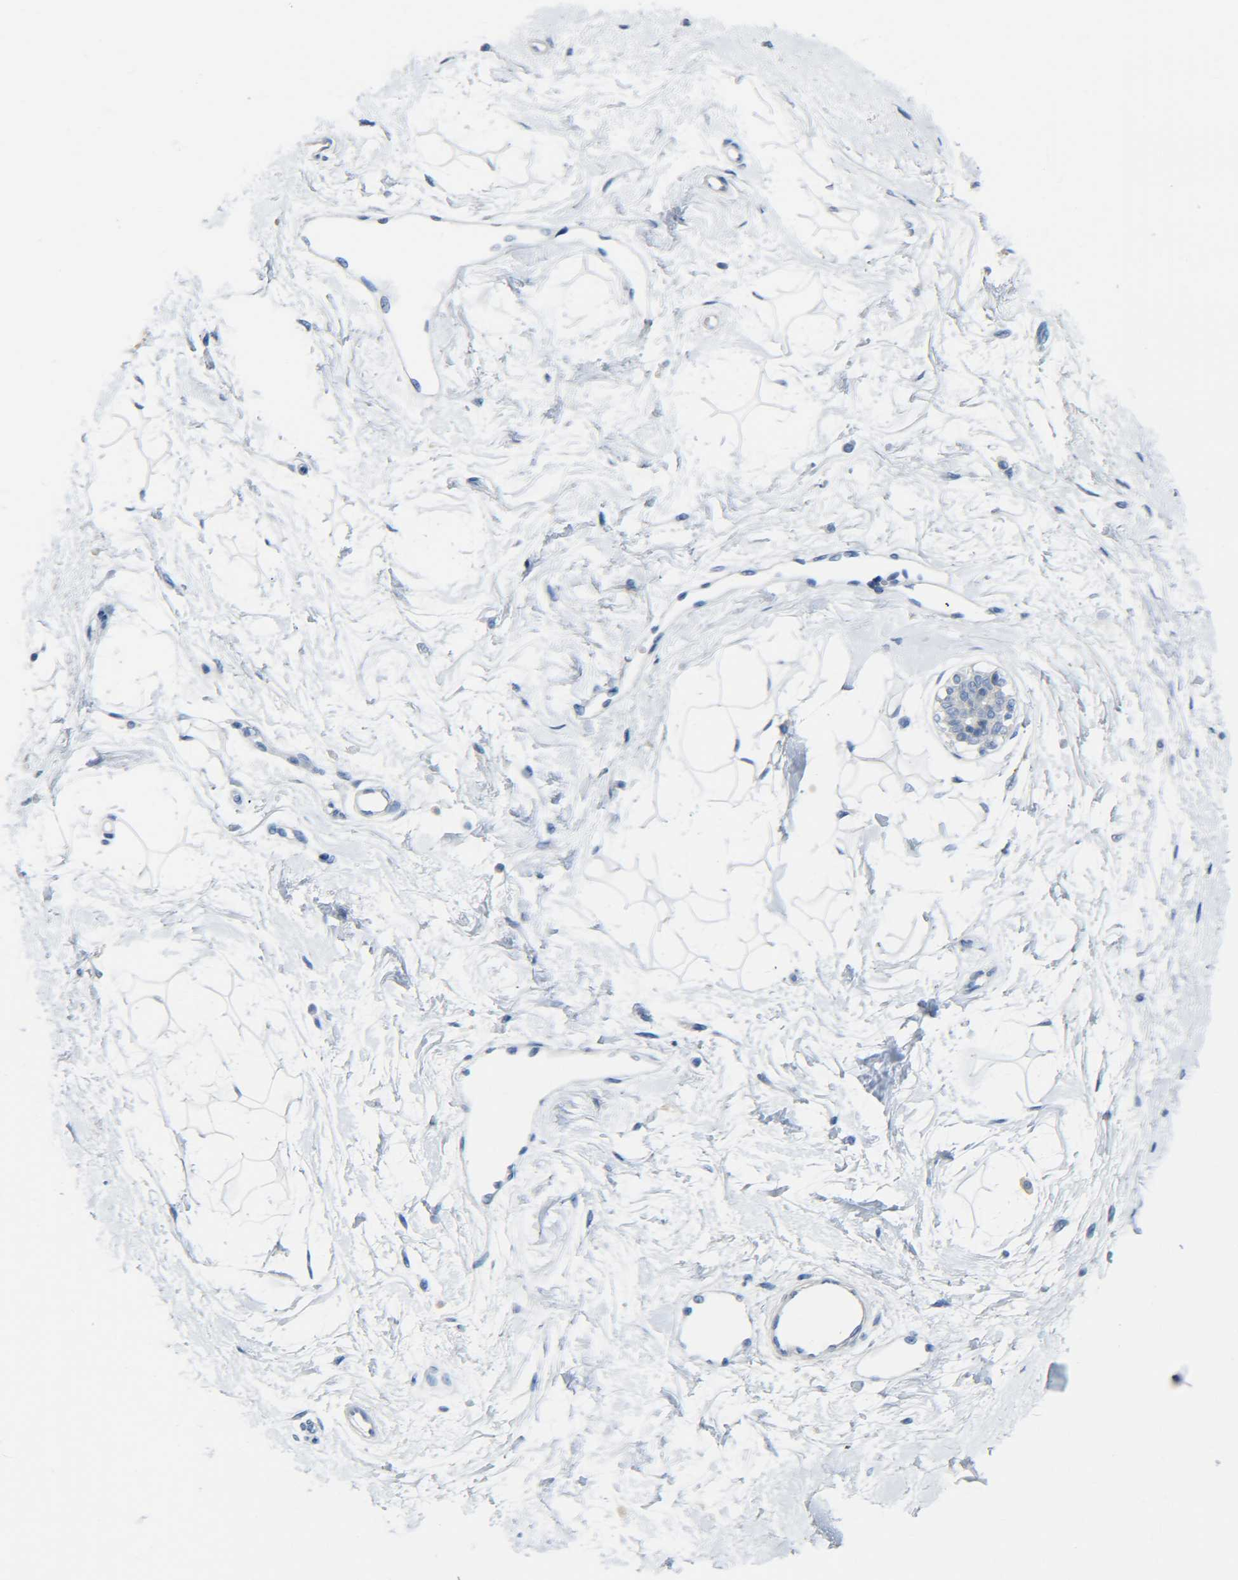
{"staining": {"intensity": "negative", "quantity": "none", "location": "none"}, "tissue": "breast", "cell_type": "Adipocytes", "image_type": "normal", "snomed": [{"axis": "morphology", "description": "Normal tissue, NOS"}, {"axis": "topography", "description": "Breast"}], "caption": "Immunohistochemistry (IHC) image of benign human breast stained for a protein (brown), which demonstrates no positivity in adipocytes.", "gene": "C15orf48", "patient": {"sex": "female", "age": 45}}